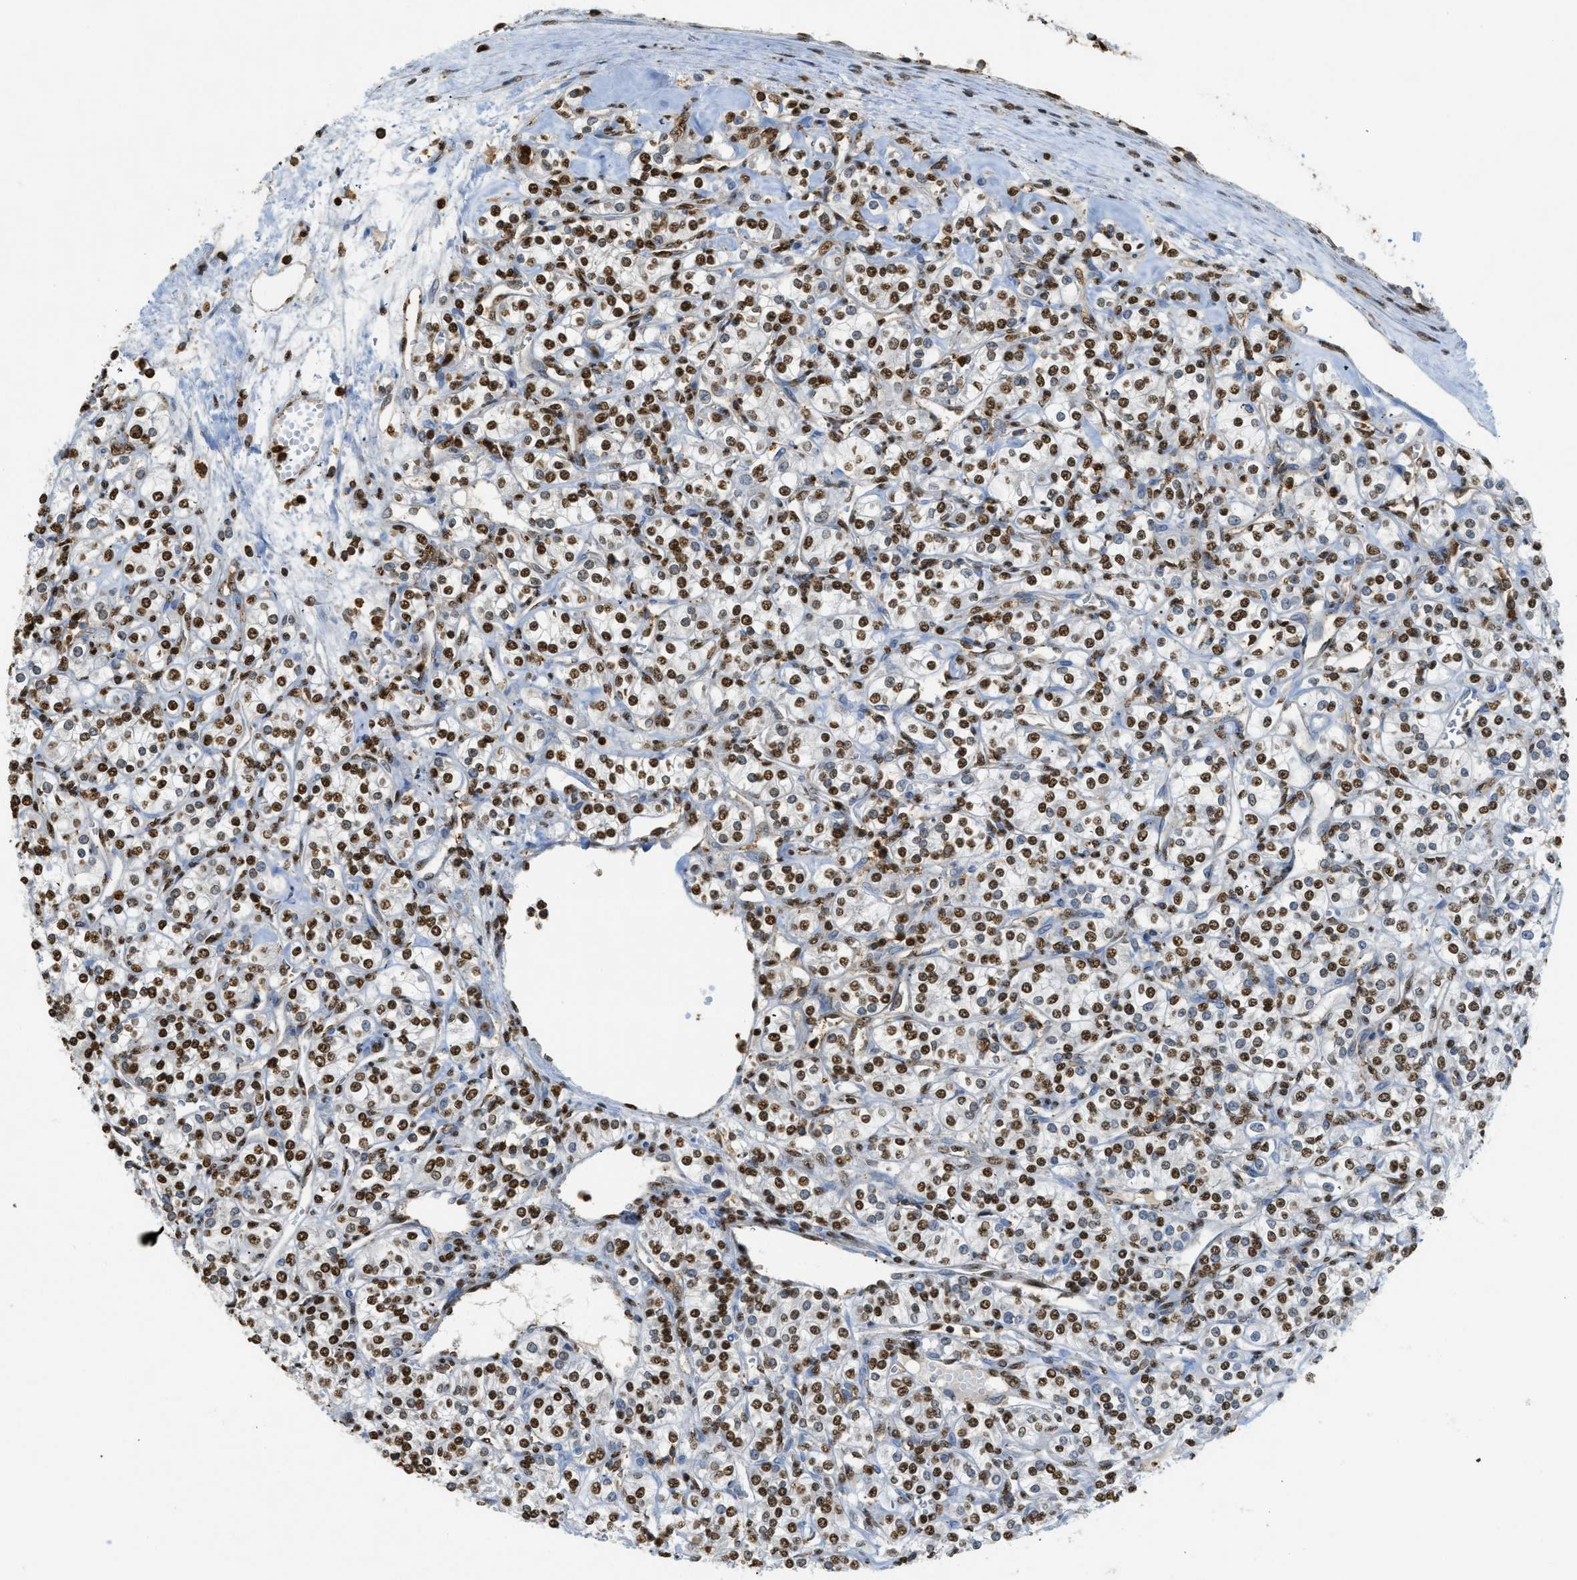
{"staining": {"intensity": "strong", "quantity": ">75%", "location": "nuclear"}, "tissue": "renal cancer", "cell_type": "Tumor cells", "image_type": "cancer", "snomed": [{"axis": "morphology", "description": "Adenocarcinoma, NOS"}, {"axis": "topography", "description": "Kidney"}], "caption": "IHC (DAB (3,3'-diaminobenzidine)) staining of human renal cancer (adenocarcinoma) reveals strong nuclear protein positivity in about >75% of tumor cells. The staining was performed using DAB to visualize the protein expression in brown, while the nuclei were stained in blue with hematoxylin (Magnification: 20x).", "gene": "NR5A2", "patient": {"sex": "male", "age": 77}}